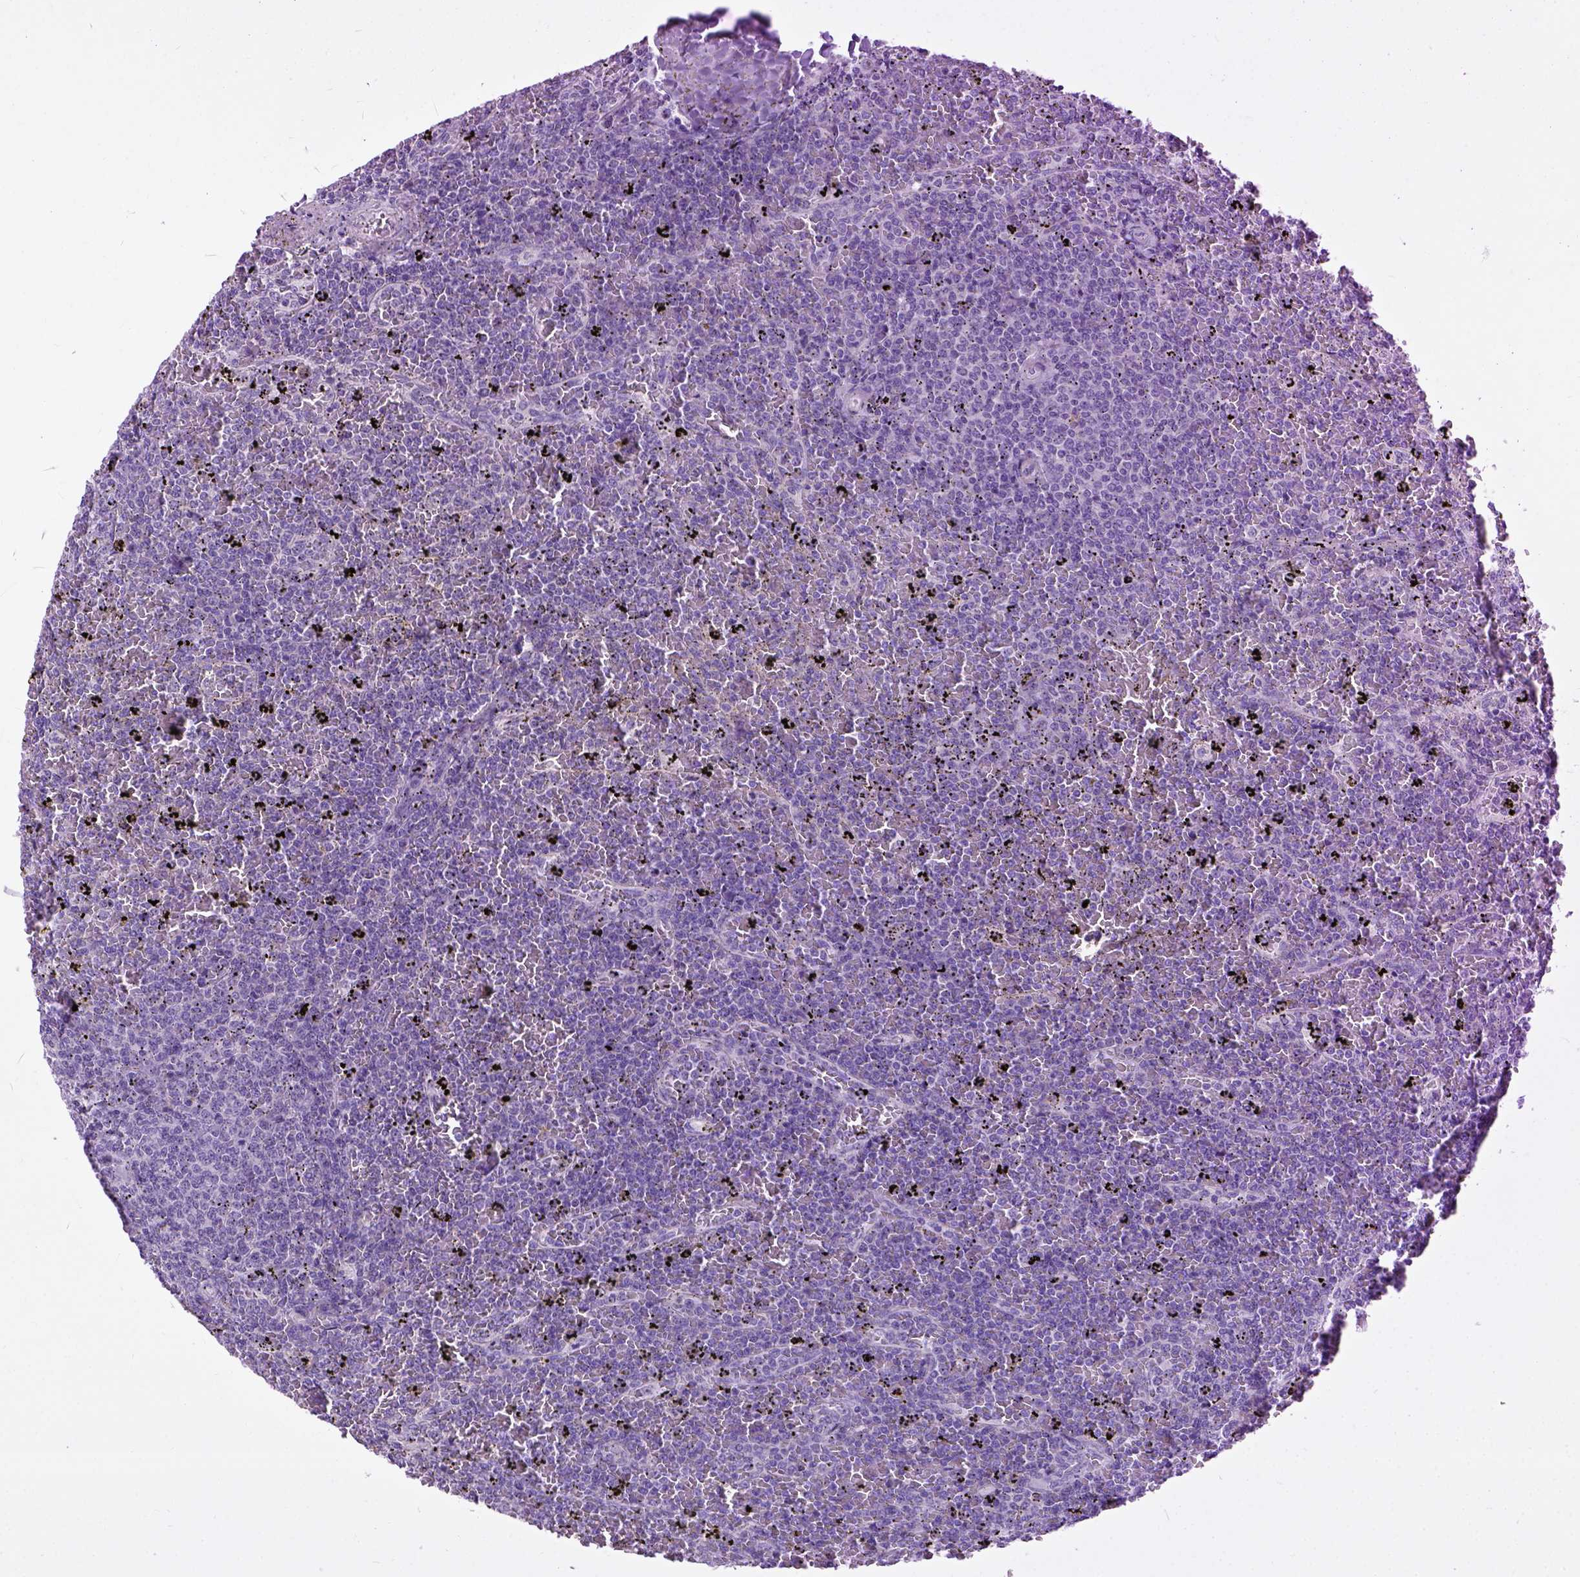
{"staining": {"intensity": "negative", "quantity": "none", "location": "none"}, "tissue": "lymphoma", "cell_type": "Tumor cells", "image_type": "cancer", "snomed": [{"axis": "morphology", "description": "Malignant lymphoma, non-Hodgkin's type, Low grade"}, {"axis": "topography", "description": "Spleen"}], "caption": "Tumor cells are negative for brown protein staining in lymphoma.", "gene": "UTP4", "patient": {"sex": "female", "age": 77}}